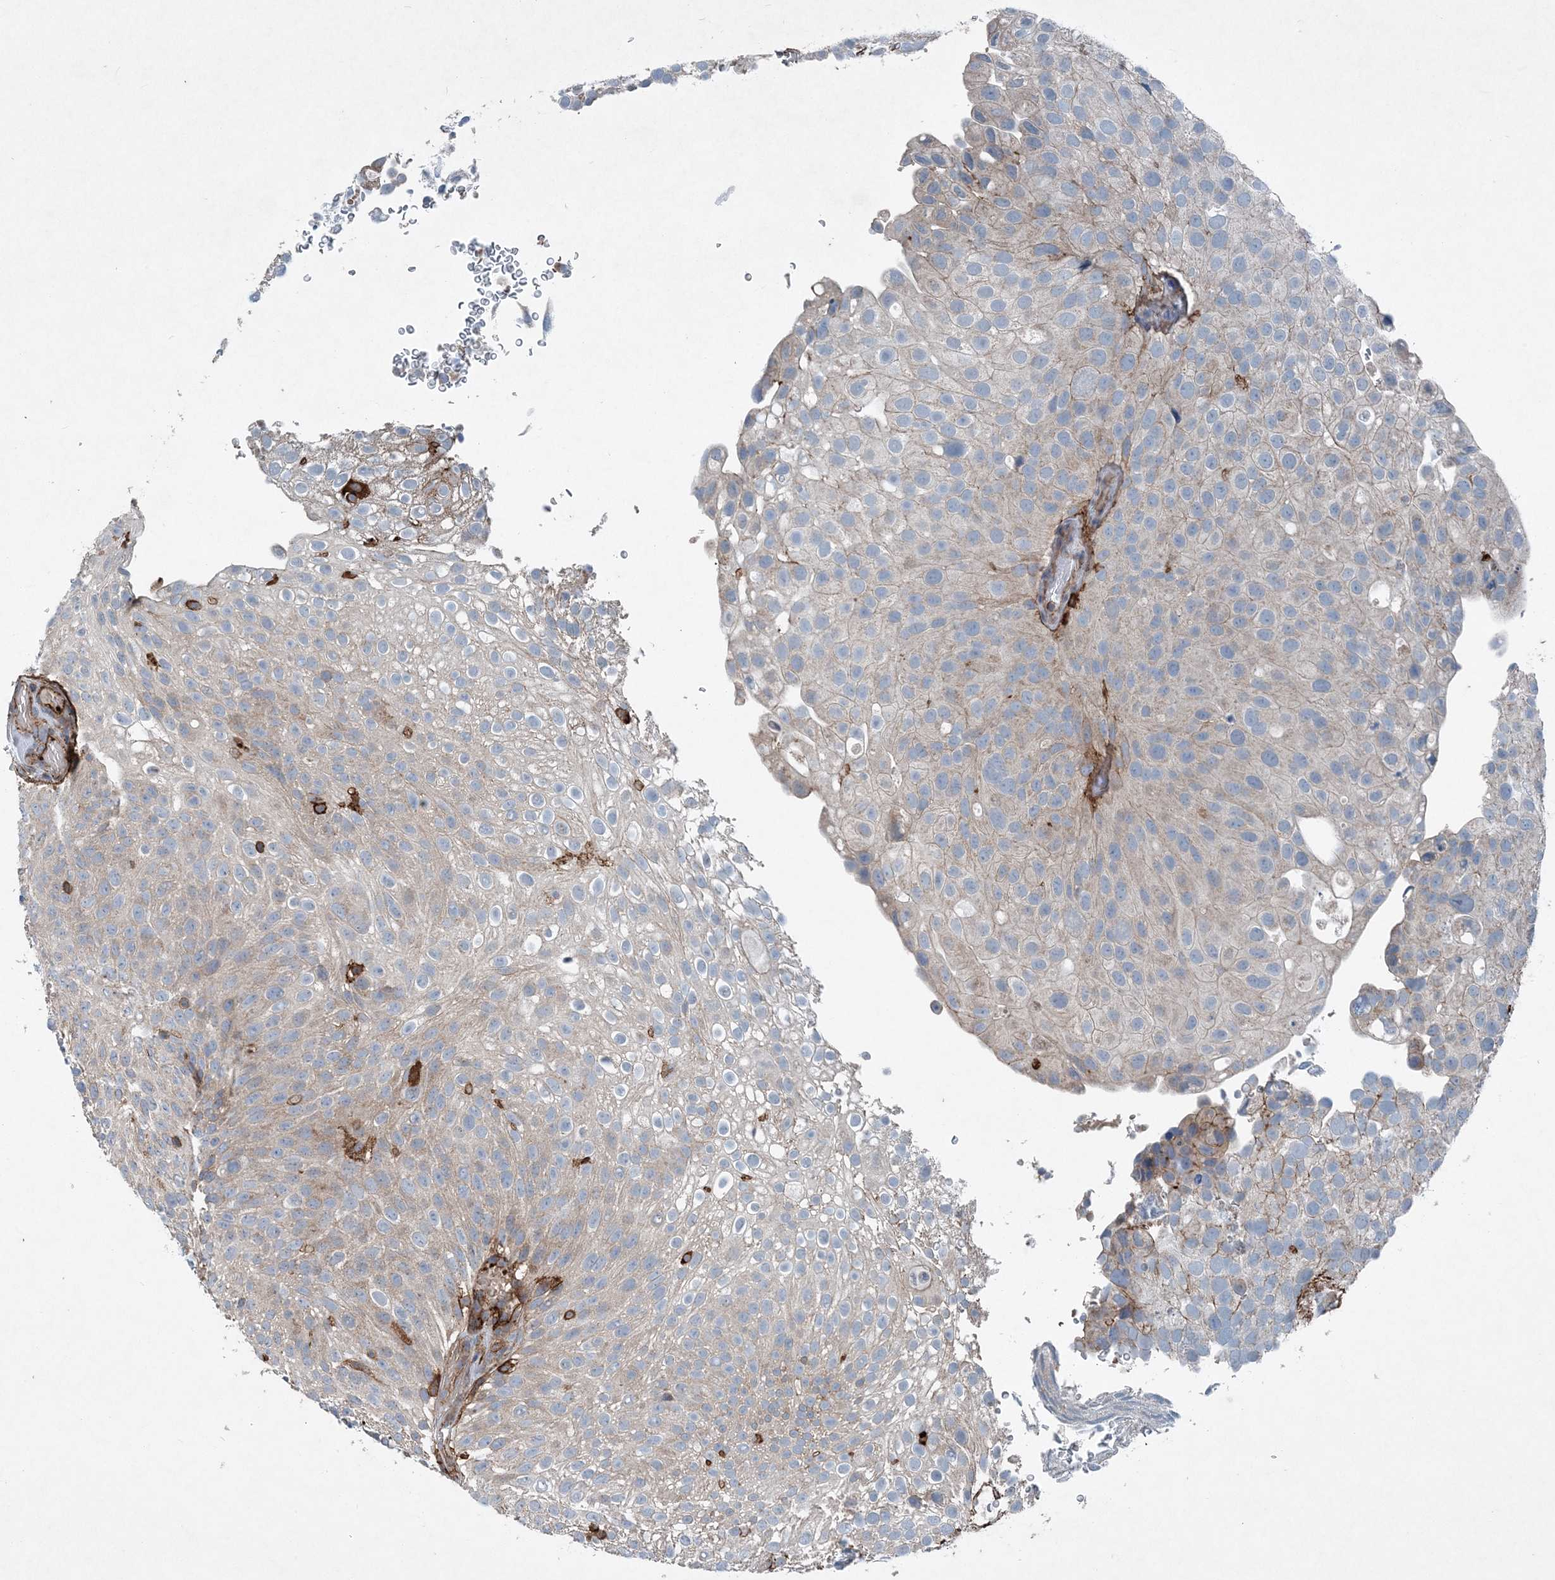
{"staining": {"intensity": "negative", "quantity": "none", "location": "none"}, "tissue": "urothelial cancer", "cell_type": "Tumor cells", "image_type": "cancer", "snomed": [{"axis": "morphology", "description": "Urothelial carcinoma, Low grade"}, {"axis": "topography", "description": "Urinary bladder"}], "caption": "Urothelial carcinoma (low-grade) was stained to show a protein in brown. There is no significant expression in tumor cells. The staining was performed using DAB to visualize the protein expression in brown, while the nuclei were stained in blue with hematoxylin (Magnification: 20x).", "gene": "DGUOK", "patient": {"sex": "male", "age": 78}}